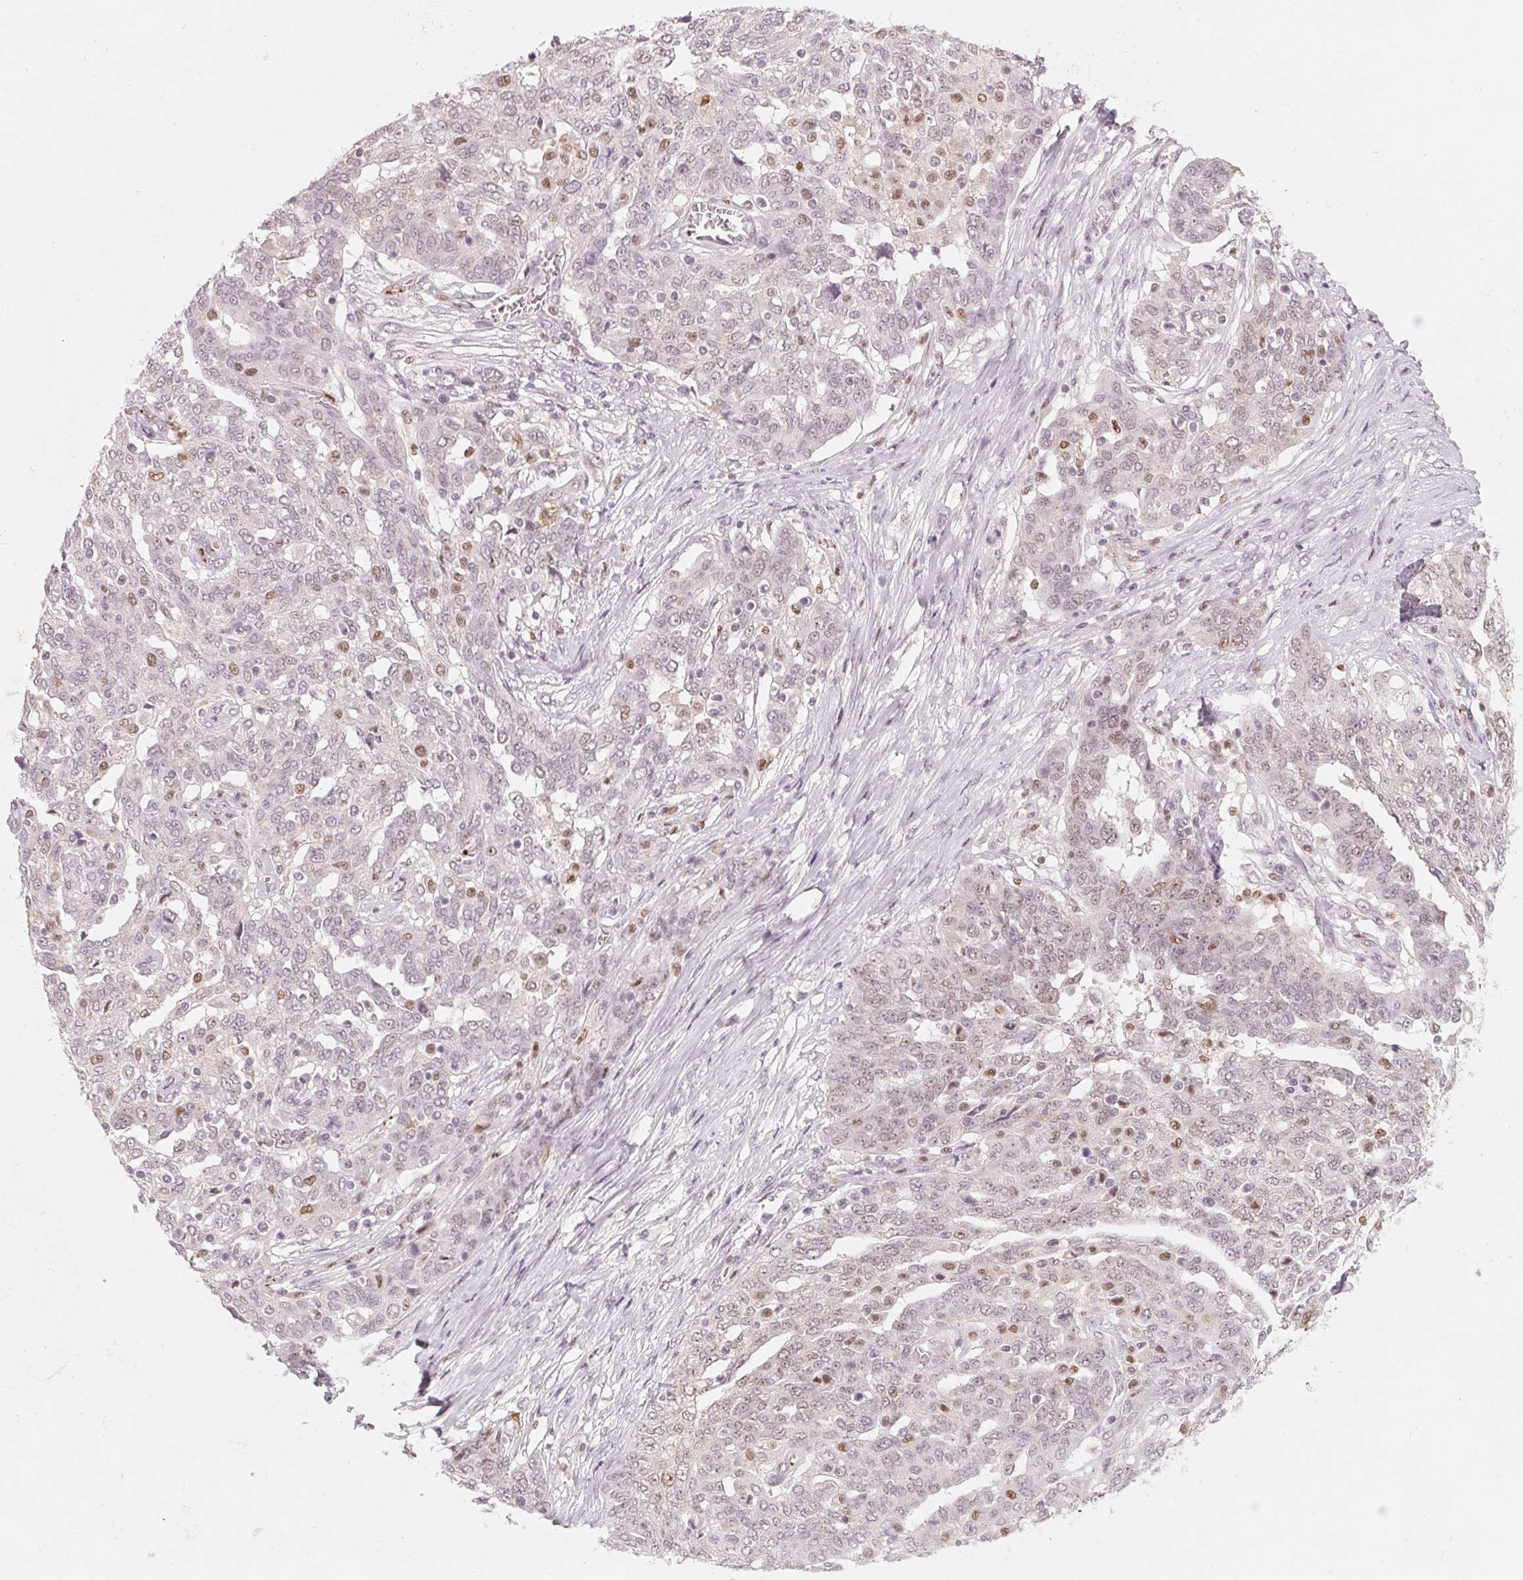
{"staining": {"intensity": "moderate", "quantity": "<25%", "location": "nuclear"}, "tissue": "ovarian cancer", "cell_type": "Tumor cells", "image_type": "cancer", "snomed": [{"axis": "morphology", "description": "Cystadenocarcinoma, serous, NOS"}, {"axis": "topography", "description": "Ovary"}], "caption": "Immunohistochemical staining of human ovarian cancer displays moderate nuclear protein staining in approximately <25% of tumor cells.", "gene": "ARHGAP22", "patient": {"sex": "female", "age": 67}}